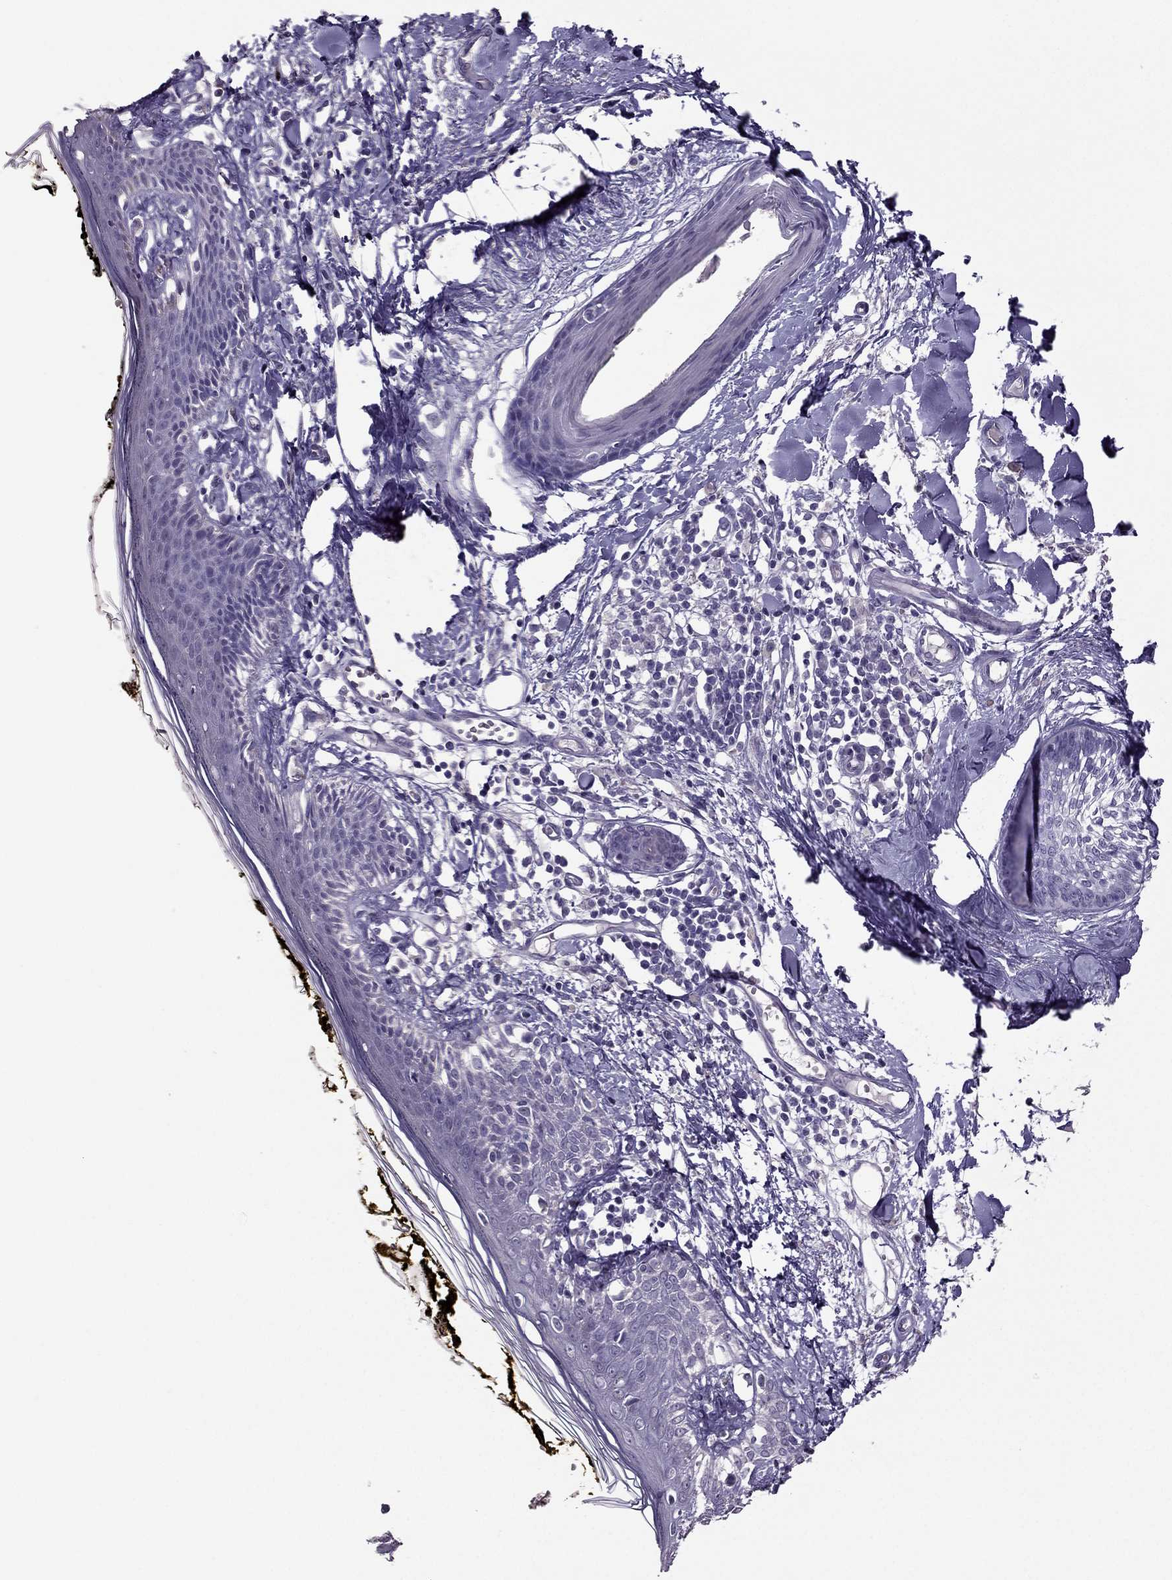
{"staining": {"intensity": "negative", "quantity": "none", "location": "none"}, "tissue": "skin", "cell_type": "Fibroblasts", "image_type": "normal", "snomed": [{"axis": "morphology", "description": "Normal tissue, NOS"}, {"axis": "topography", "description": "Skin"}], "caption": "High magnification brightfield microscopy of benign skin stained with DAB (3,3'-diaminobenzidine) (brown) and counterstained with hematoxylin (blue): fibroblasts show no significant positivity. (Brightfield microscopy of DAB (3,3'-diaminobenzidine) immunohistochemistry at high magnification).", "gene": "RHO", "patient": {"sex": "male", "age": 76}}